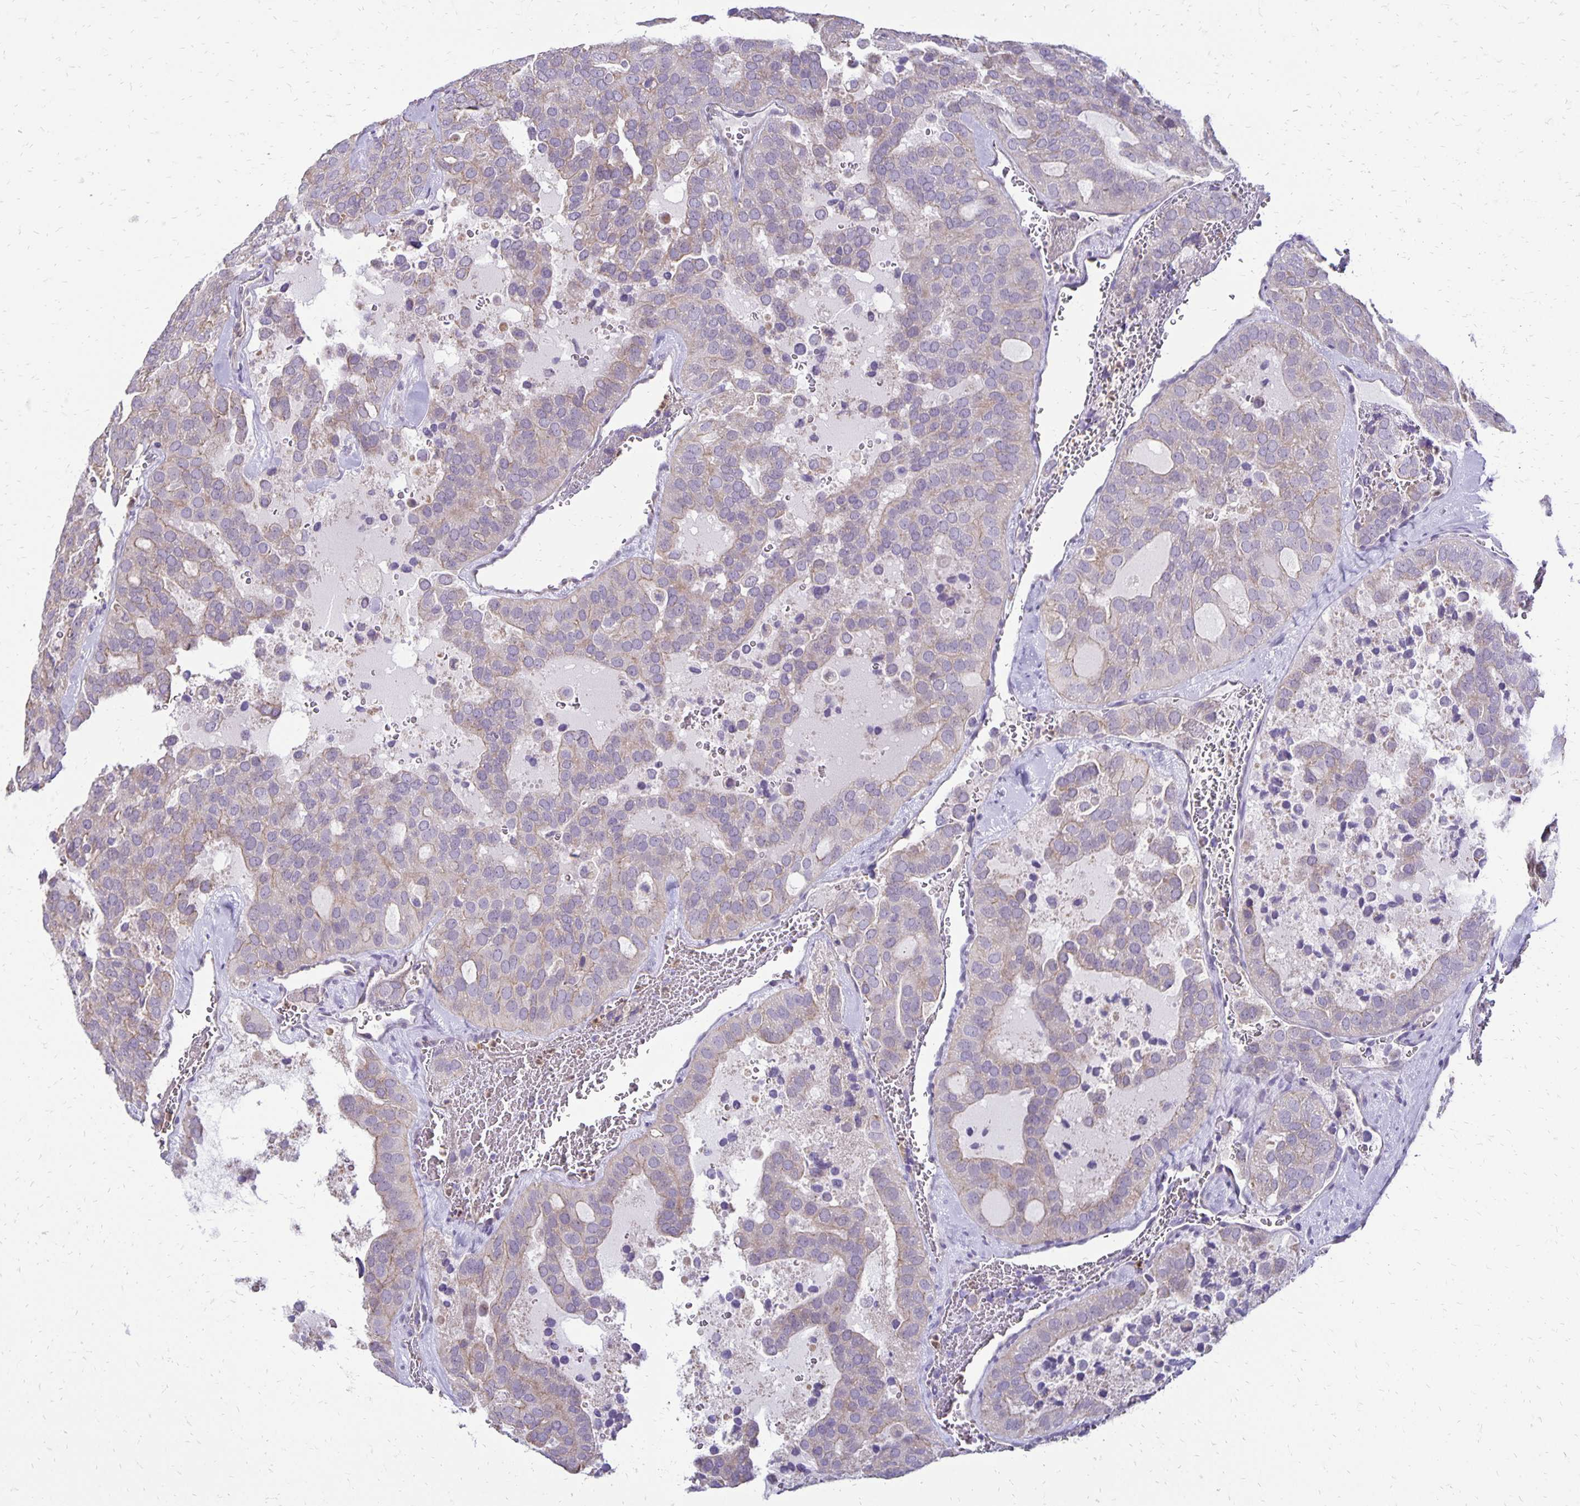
{"staining": {"intensity": "weak", "quantity": "<25%", "location": "cytoplasmic/membranous"}, "tissue": "thyroid cancer", "cell_type": "Tumor cells", "image_type": "cancer", "snomed": [{"axis": "morphology", "description": "Follicular adenoma carcinoma, NOS"}, {"axis": "topography", "description": "Thyroid gland"}], "caption": "Protein analysis of thyroid follicular adenoma carcinoma exhibits no significant staining in tumor cells.", "gene": "FN3K", "patient": {"sex": "male", "age": 75}}